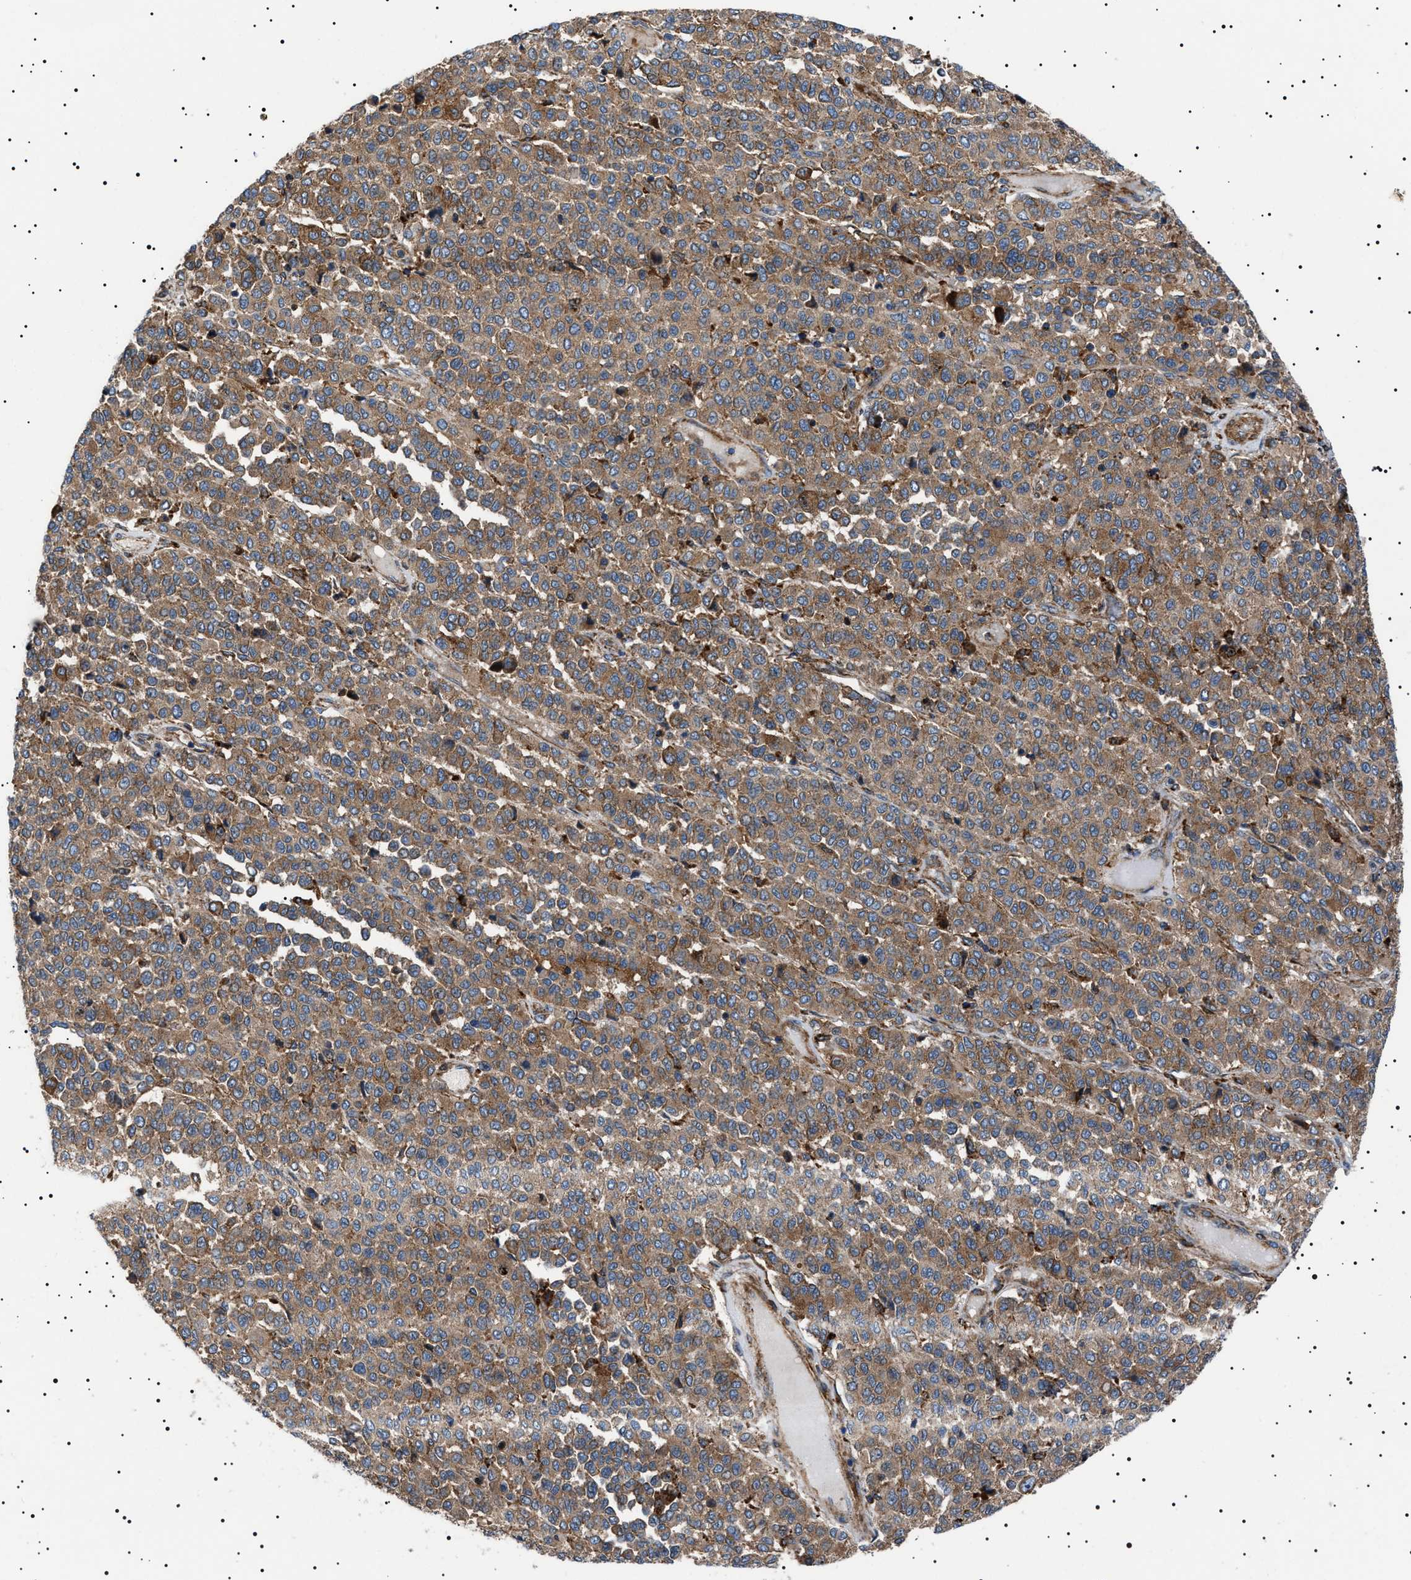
{"staining": {"intensity": "moderate", "quantity": ">75%", "location": "cytoplasmic/membranous"}, "tissue": "melanoma", "cell_type": "Tumor cells", "image_type": "cancer", "snomed": [{"axis": "morphology", "description": "Malignant melanoma, Metastatic site"}, {"axis": "topography", "description": "Pancreas"}], "caption": "DAB immunohistochemical staining of malignant melanoma (metastatic site) reveals moderate cytoplasmic/membranous protein positivity in approximately >75% of tumor cells.", "gene": "NEU1", "patient": {"sex": "female", "age": 30}}